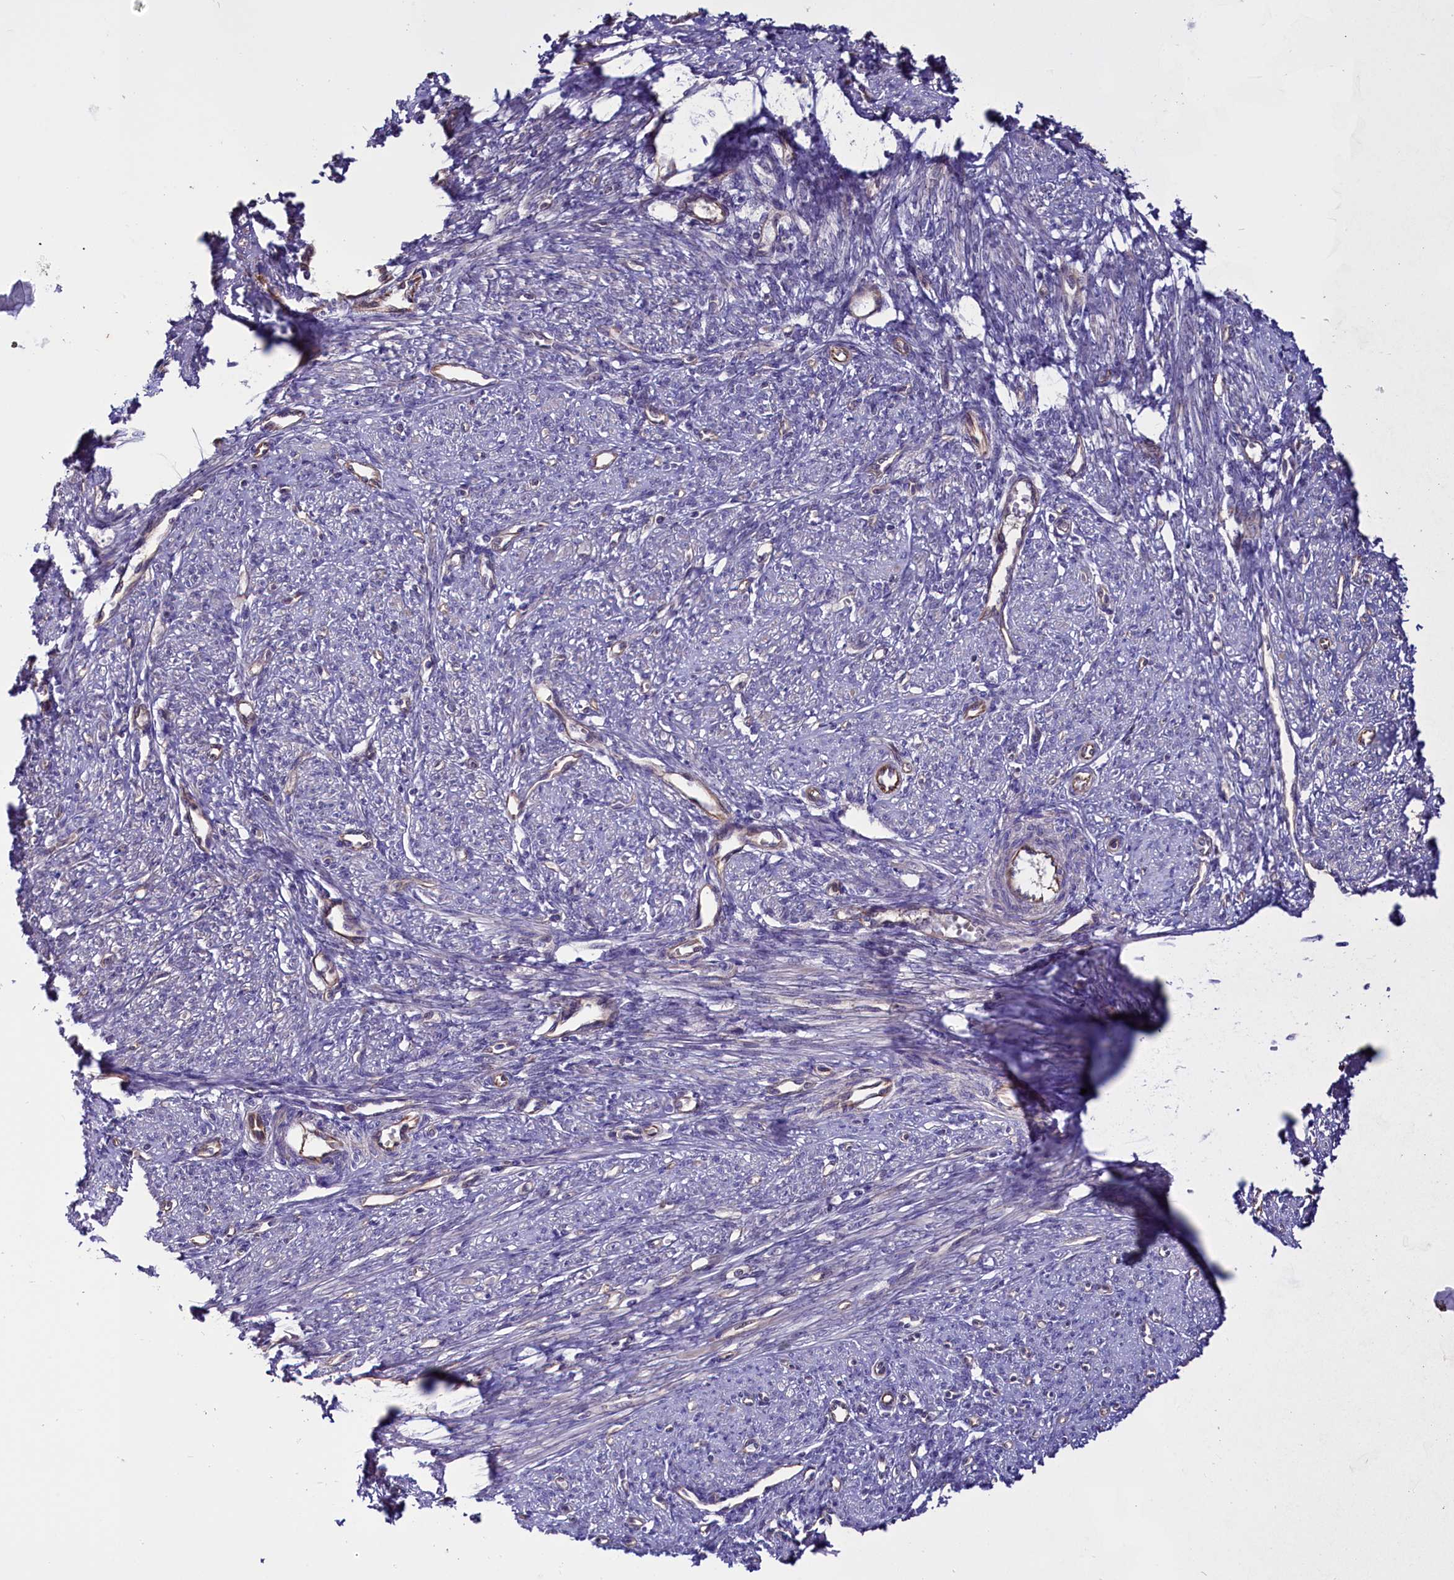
{"staining": {"intensity": "negative", "quantity": "none", "location": "none"}, "tissue": "smooth muscle", "cell_type": "Smooth muscle cells", "image_type": "normal", "snomed": [{"axis": "morphology", "description": "Normal tissue, NOS"}, {"axis": "topography", "description": "Smooth muscle"}, {"axis": "topography", "description": "Uterus"}], "caption": "DAB immunohistochemical staining of unremarkable human smooth muscle exhibits no significant positivity in smooth muscle cells.", "gene": "PDILT", "patient": {"sex": "female", "age": 59}}